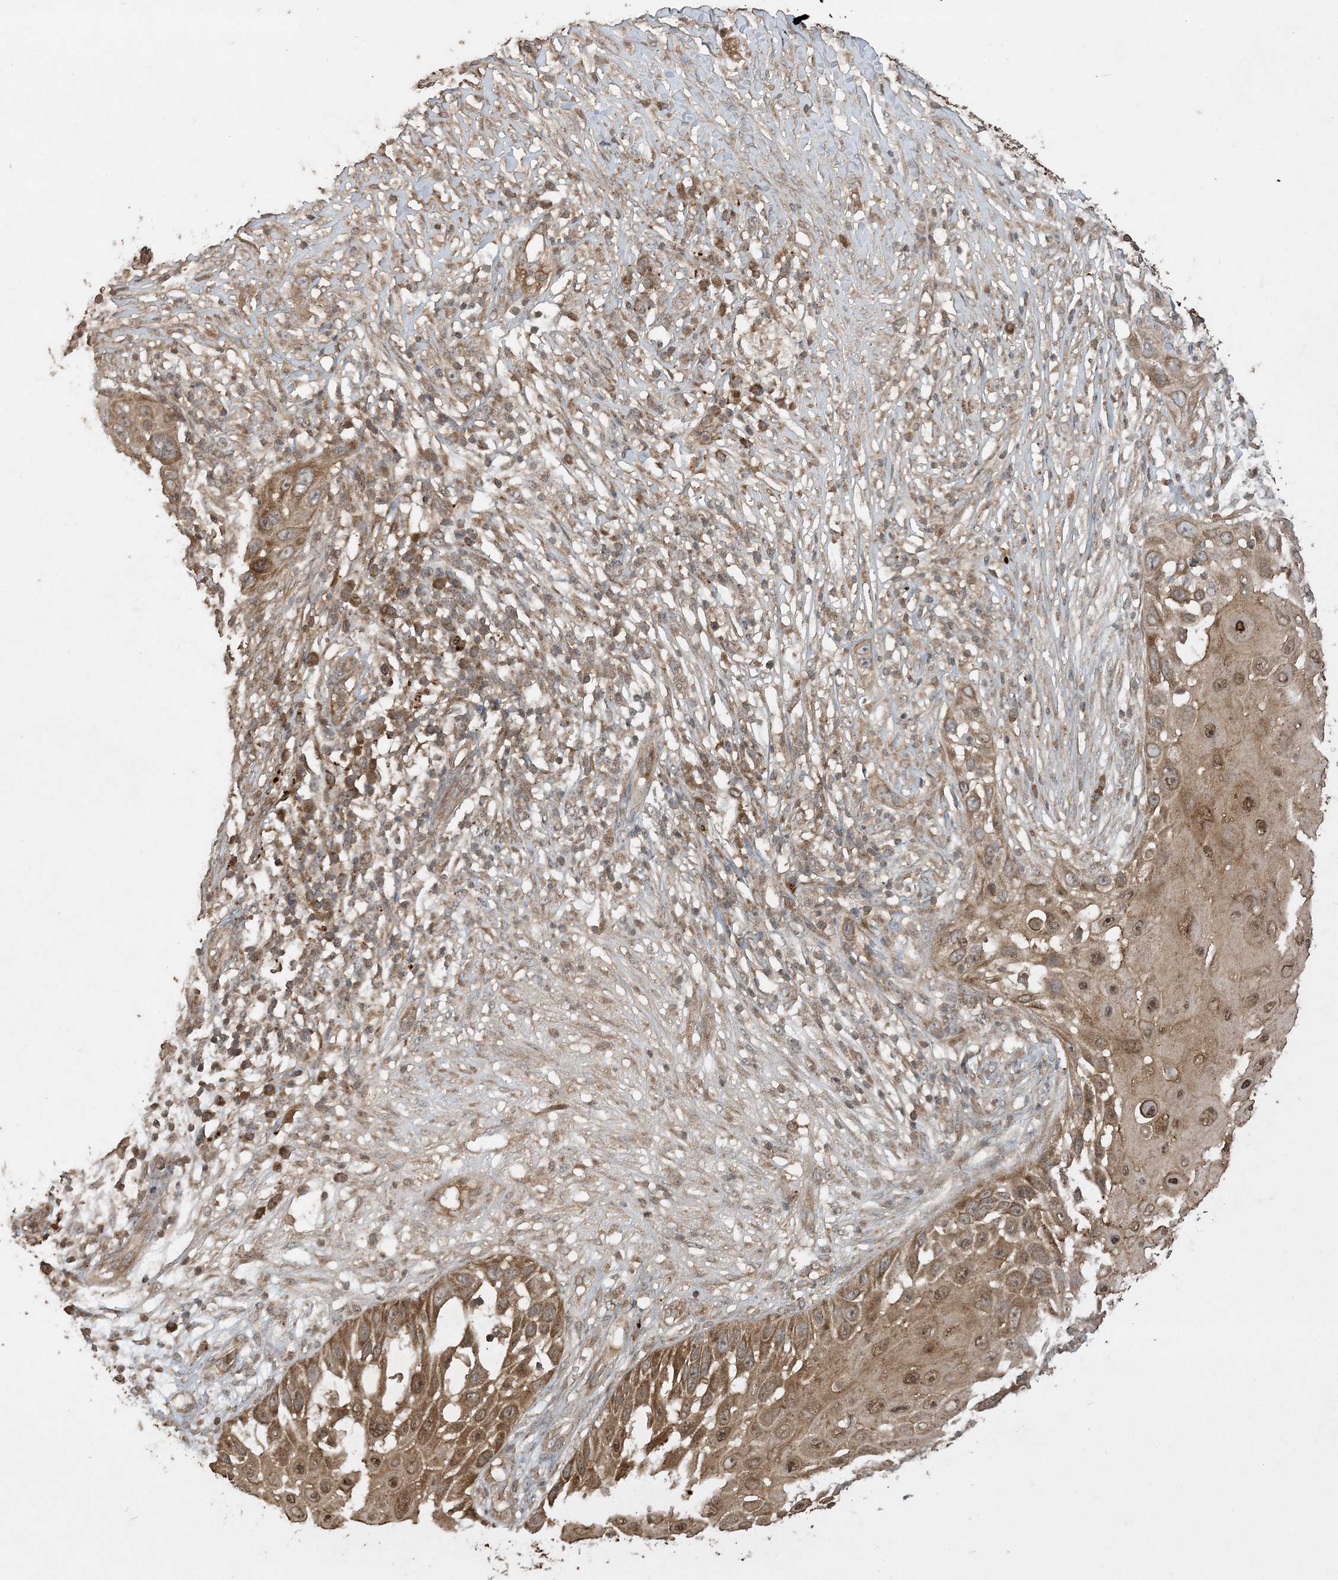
{"staining": {"intensity": "moderate", "quantity": ">75%", "location": "cytoplasmic/membranous,nuclear"}, "tissue": "skin cancer", "cell_type": "Tumor cells", "image_type": "cancer", "snomed": [{"axis": "morphology", "description": "Squamous cell carcinoma, NOS"}, {"axis": "topography", "description": "Skin"}], "caption": "Human skin cancer (squamous cell carcinoma) stained with a protein marker shows moderate staining in tumor cells.", "gene": "EFCAB8", "patient": {"sex": "female", "age": 44}}